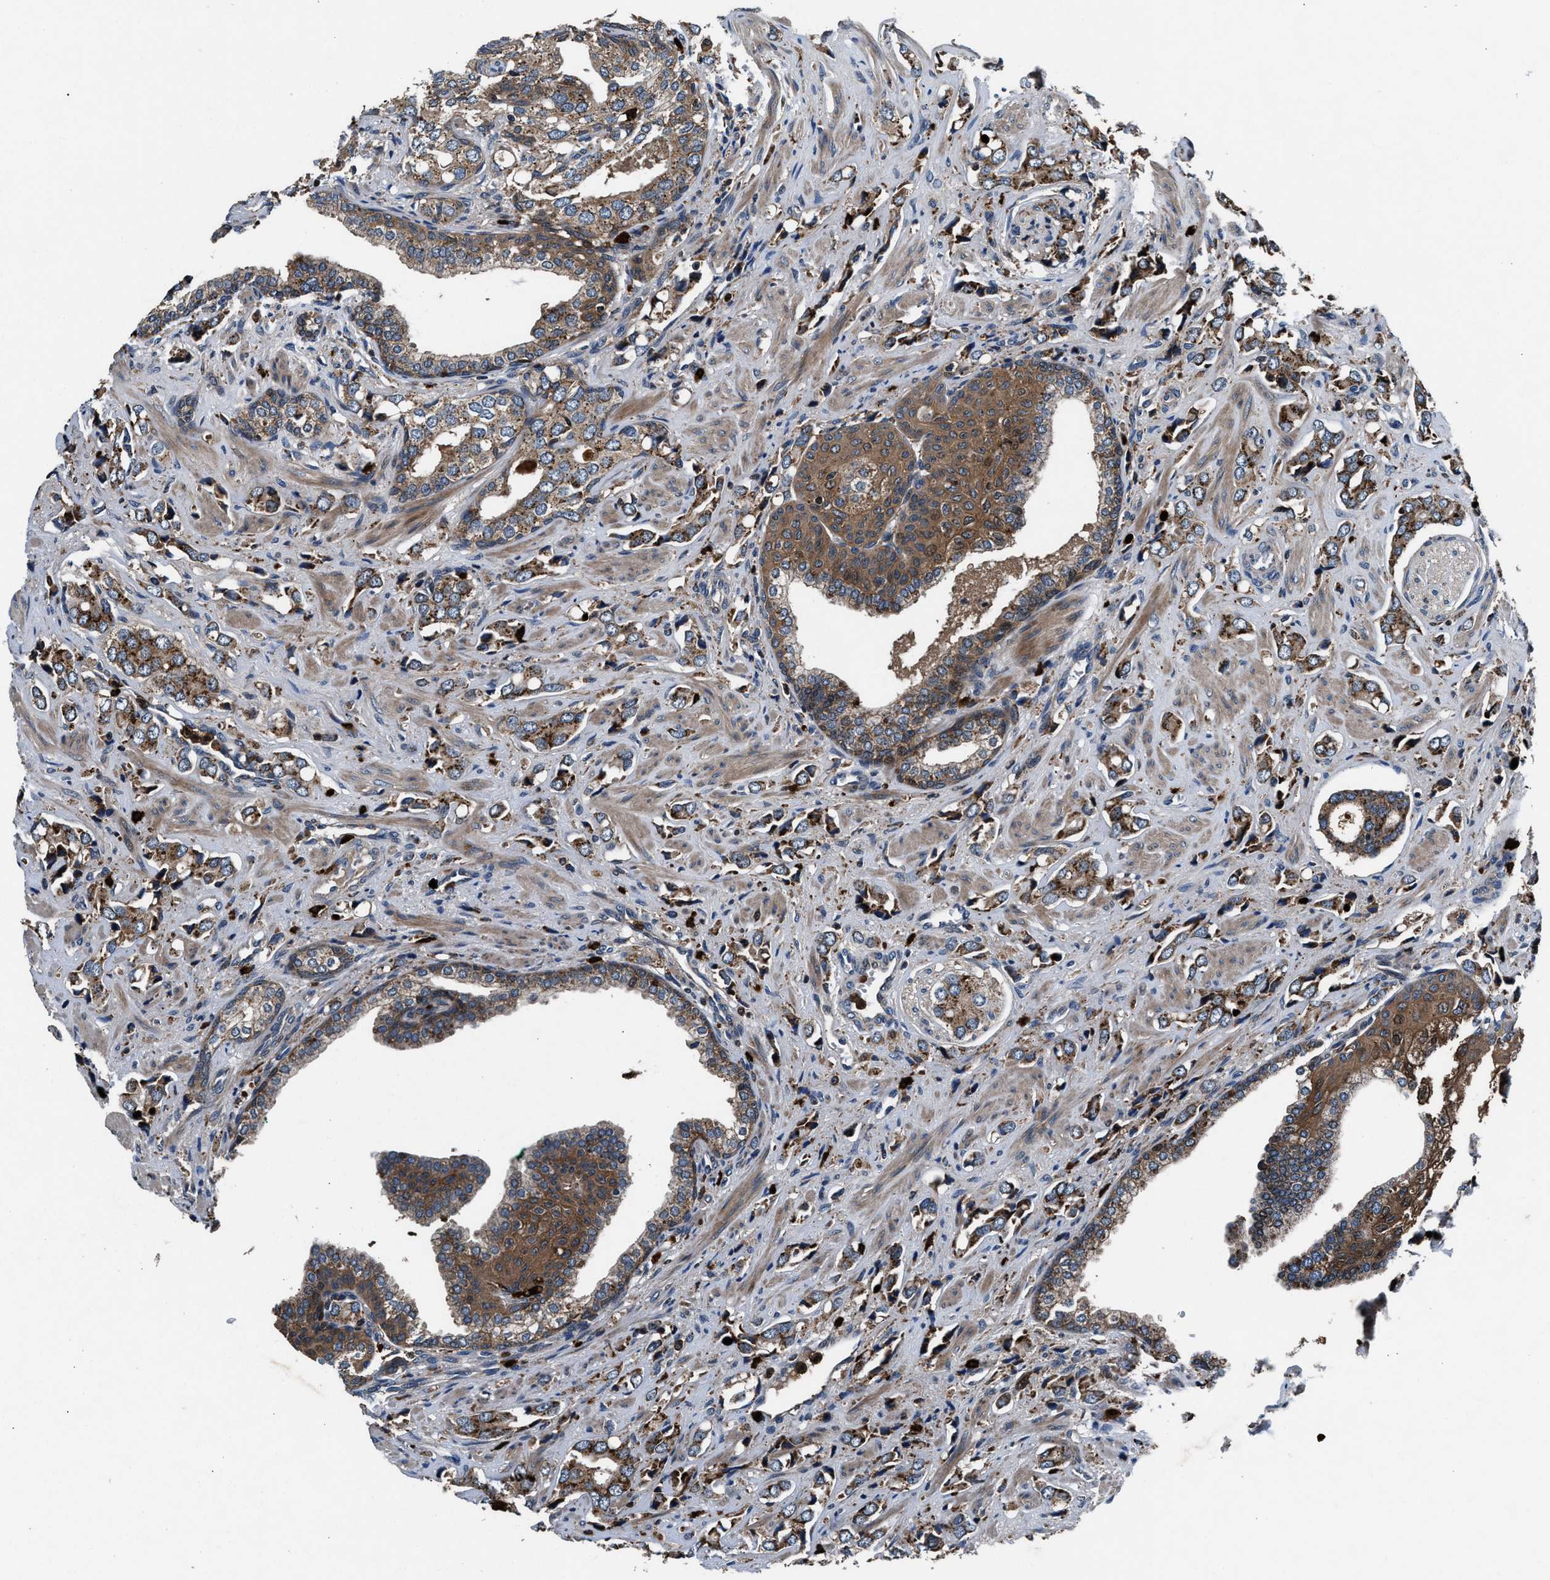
{"staining": {"intensity": "moderate", "quantity": ">75%", "location": "cytoplasmic/membranous"}, "tissue": "prostate cancer", "cell_type": "Tumor cells", "image_type": "cancer", "snomed": [{"axis": "morphology", "description": "Adenocarcinoma, High grade"}, {"axis": "topography", "description": "Prostate"}], "caption": "A high-resolution image shows immunohistochemistry staining of adenocarcinoma (high-grade) (prostate), which exhibits moderate cytoplasmic/membranous positivity in about >75% of tumor cells. The staining was performed using DAB, with brown indicating positive protein expression. Nuclei are stained blue with hematoxylin.", "gene": "FAM221A", "patient": {"sex": "male", "age": 52}}